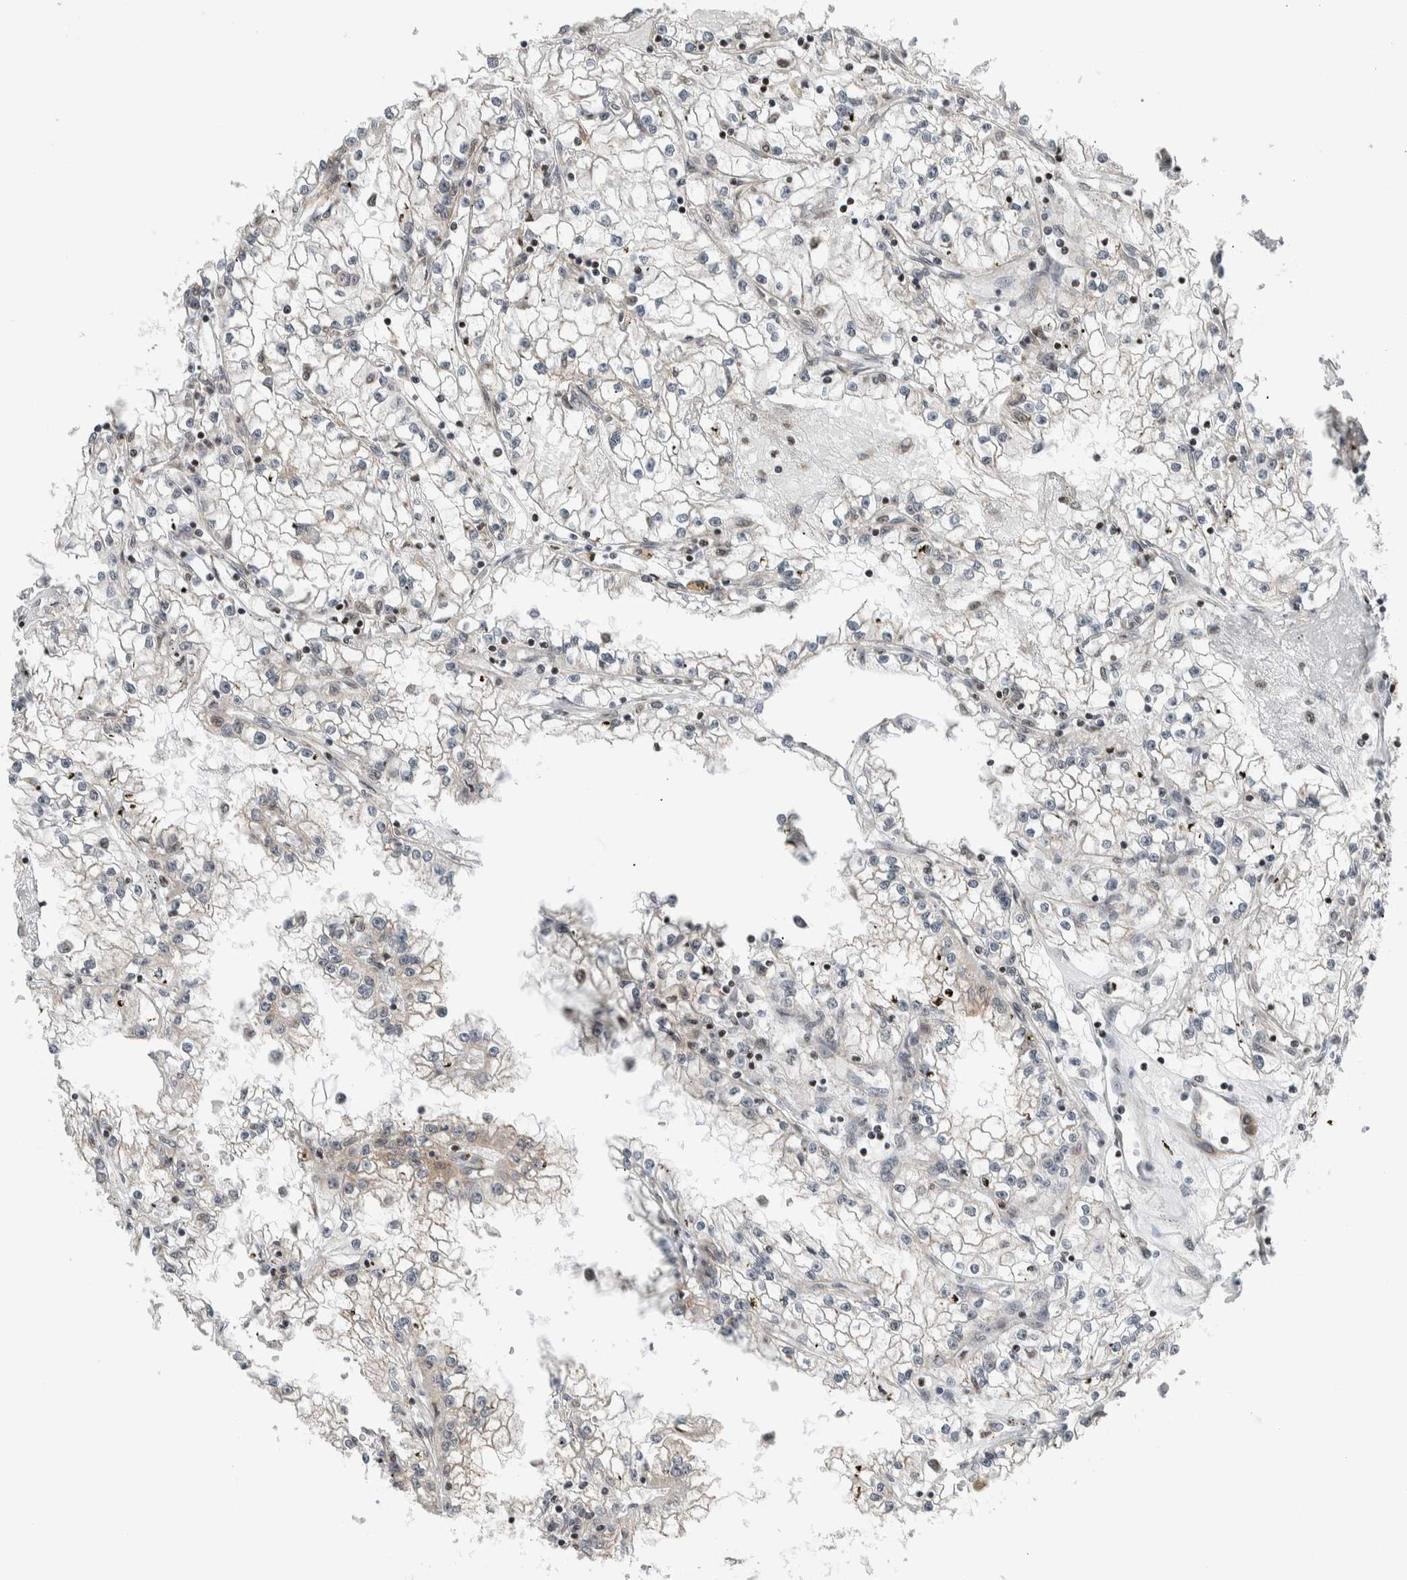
{"staining": {"intensity": "negative", "quantity": "none", "location": "none"}, "tissue": "renal cancer", "cell_type": "Tumor cells", "image_type": "cancer", "snomed": [{"axis": "morphology", "description": "Adenocarcinoma, NOS"}, {"axis": "topography", "description": "Kidney"}], "caption": "Tumor cells show no significant expression in renal cancer (adenocarcinoma).", "gene": "NPLOC4", "patient": {"sex": "male", "age": 56}}